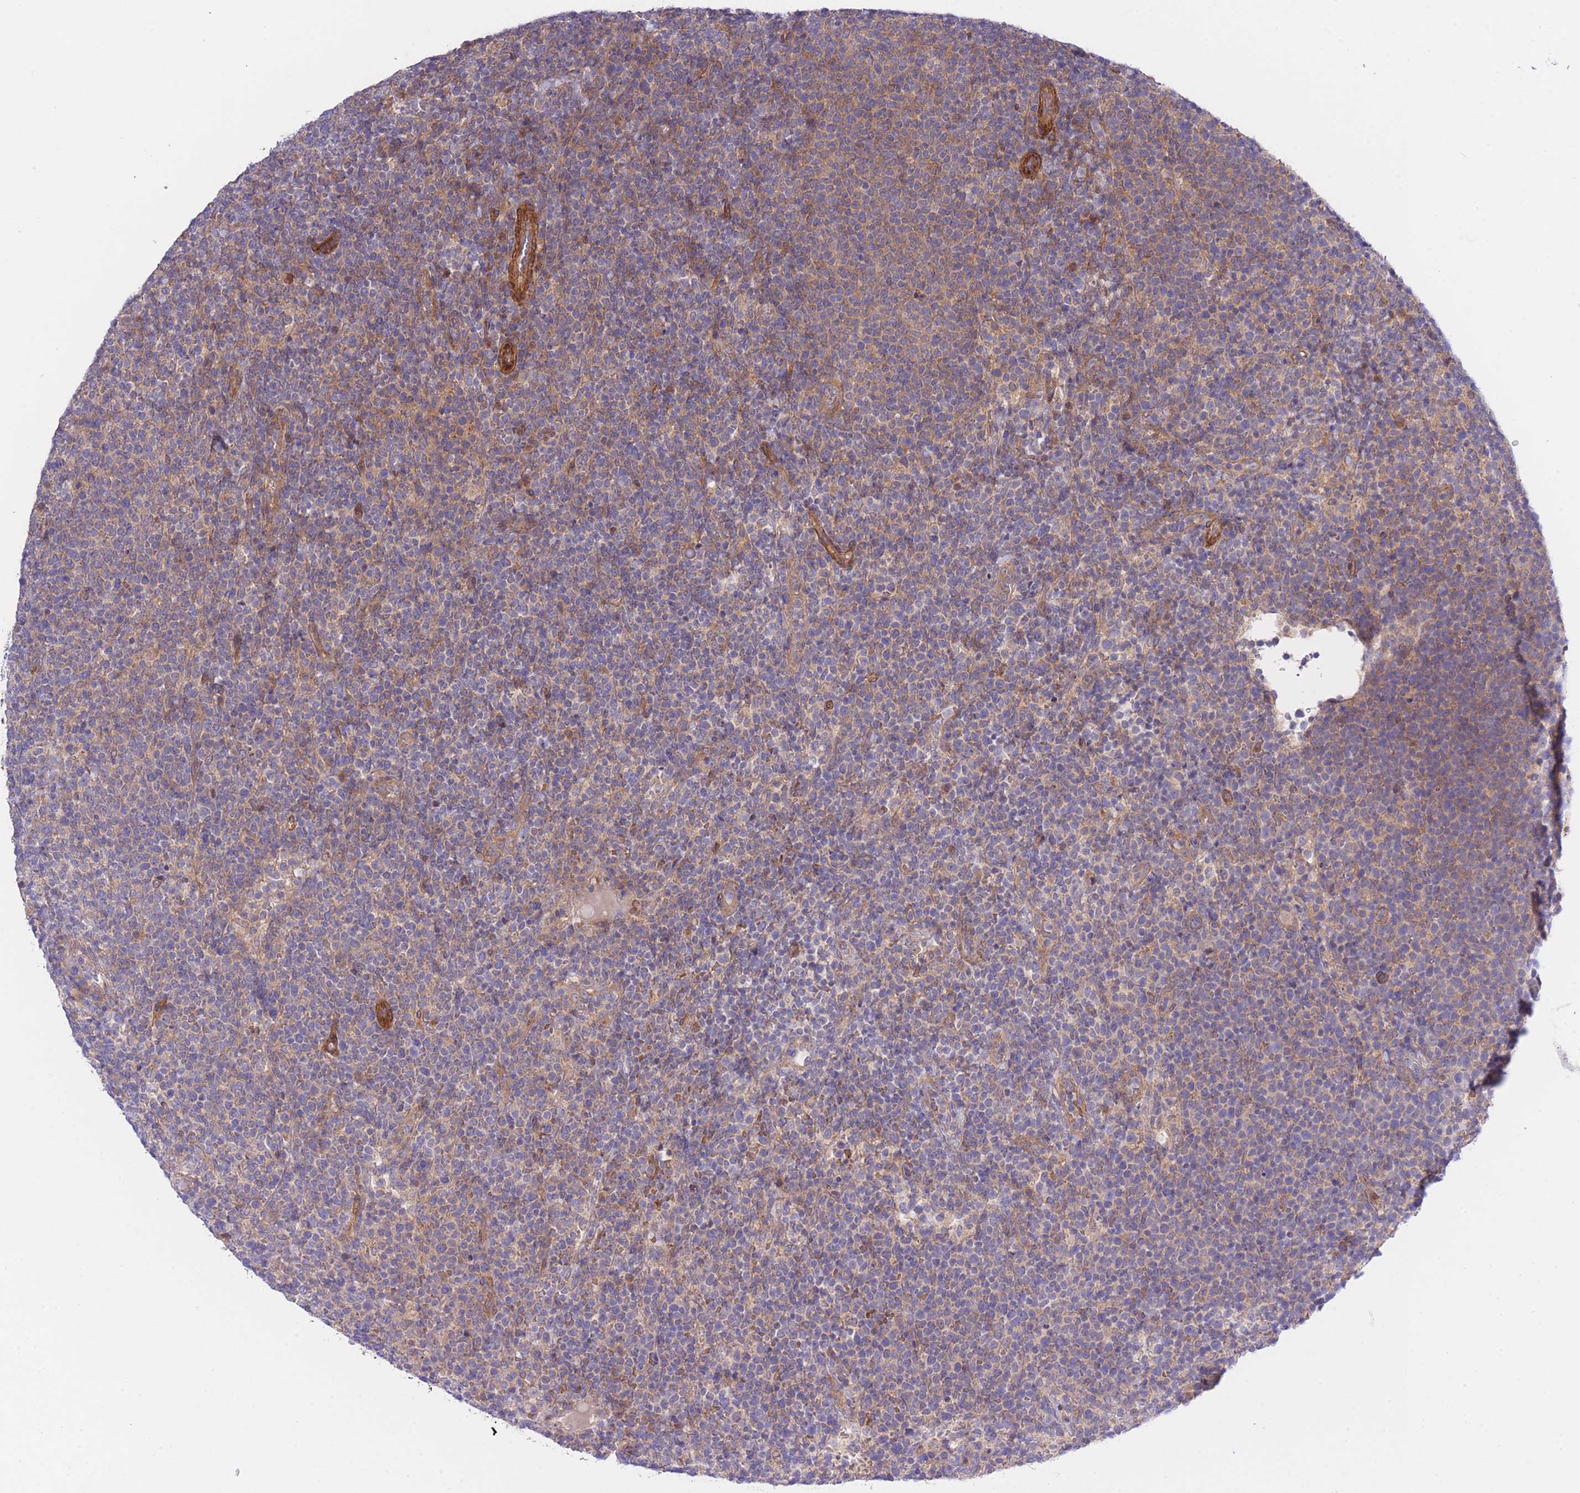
{"staining": {"intensity": "weak", "quantity": "25%-75%", "location": "cytoplasmic/membranous"}, "tissue": "lymphoma", "cell_type": "Tumor cells", "image_type": "cancer", "snomed": [{"axis": "morphology", "description": "Malignant lymphoma, non-Hodgkin's type, High grade"}, {"axis": "topography", "description": "Lymph node"}], "caption": "Immunohistochemical staining of human lymphoma demonstrates low levels of weak cytoplasmic/membranous protein expression in approximately 25%-75% of tumor cells.", "gene": "CHAC1", "patient": {"sex": "male", "age": 61}}